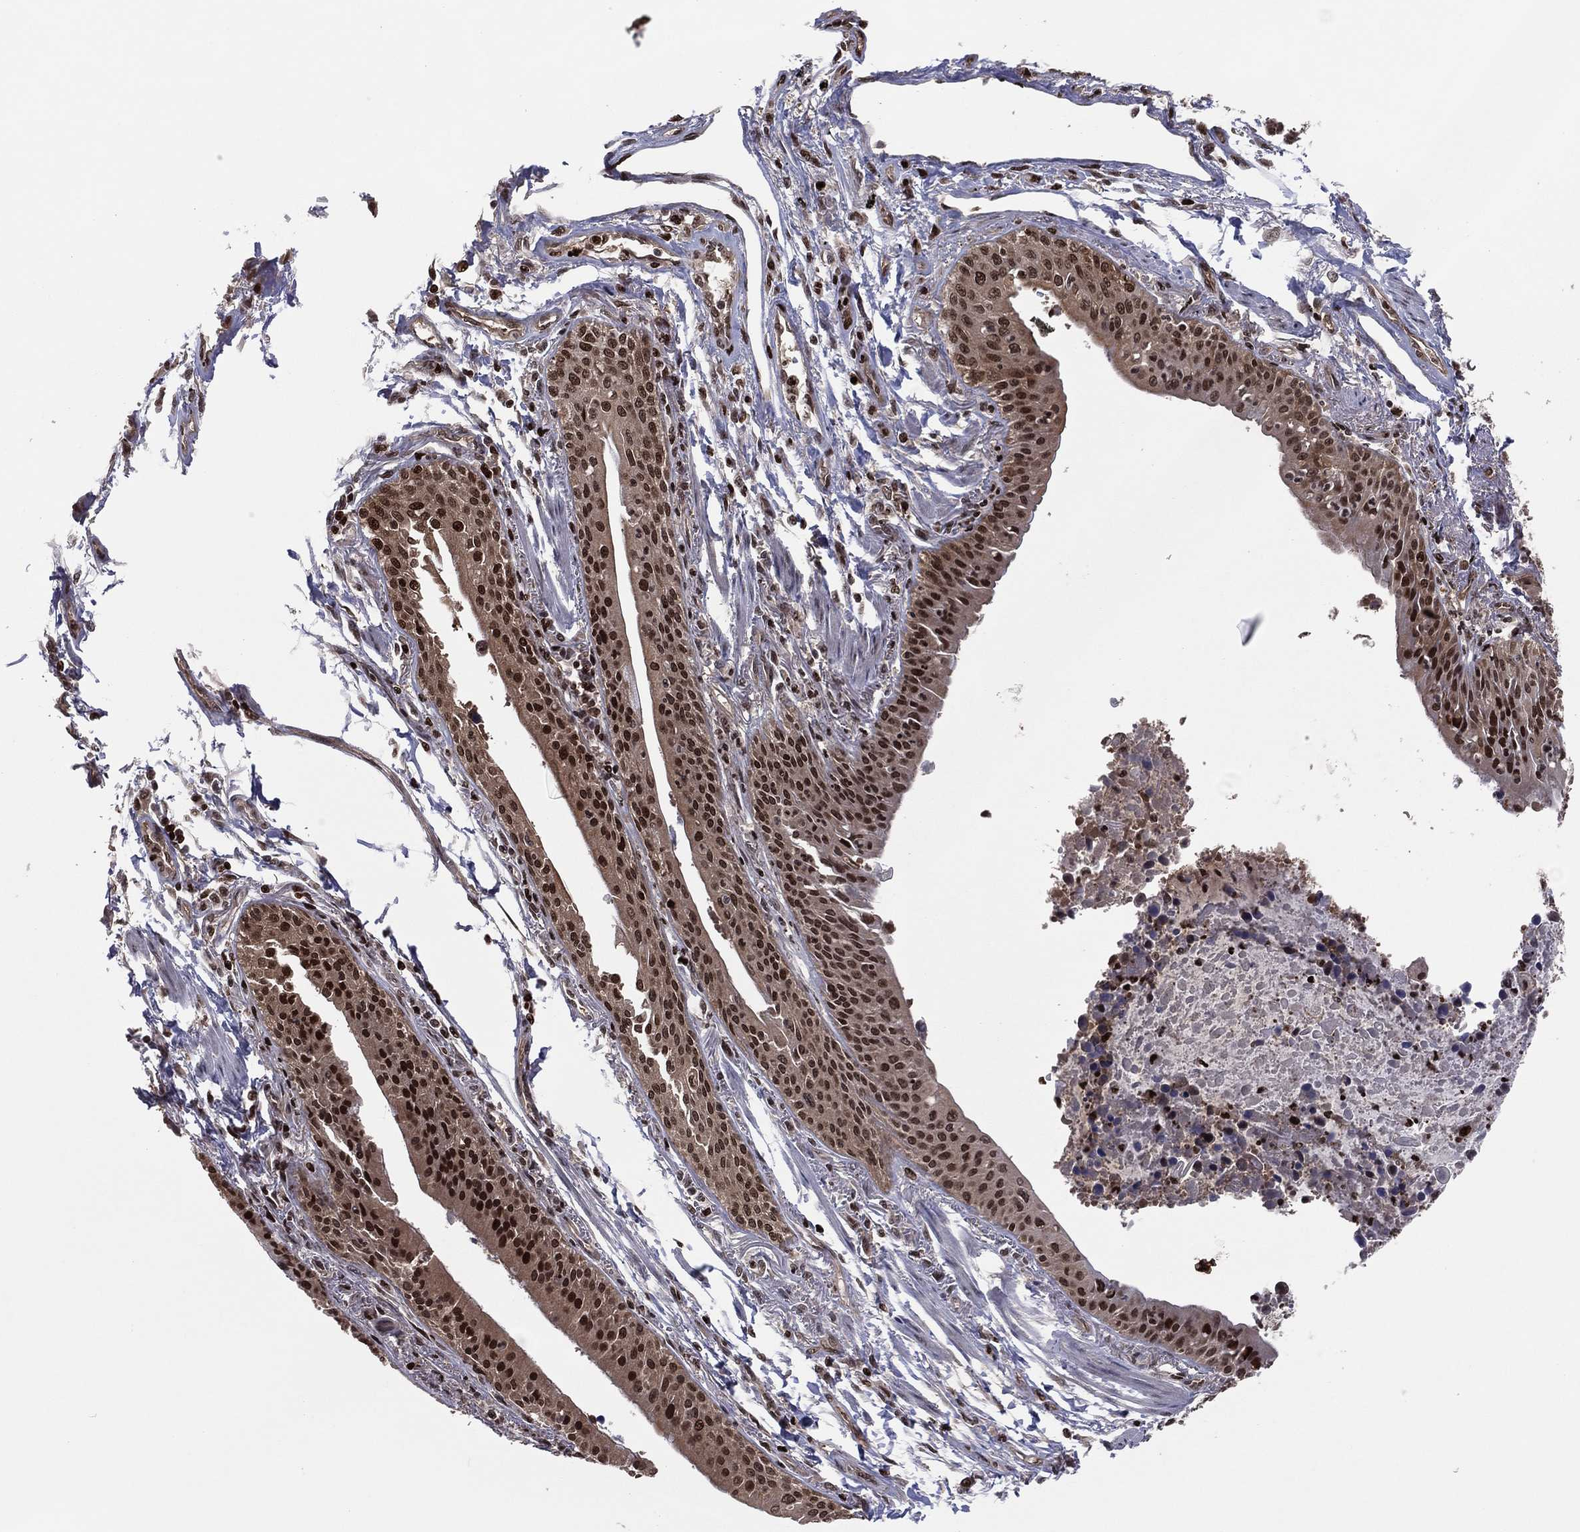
{"staining": {"intensity": "strong", "quantity": "25%-75%", "location": "nuclear"}, "tissue": "lung cancer", "cell_type": "Tumor cells", "image_type": "cancer", "snomed": [{"axis": "morphology", "description": "Squamous cell carcinoma, NOS"}, {"axis": "topography", "description": "Lung"}], "caption": "A brown stain highlights strong nuclear staining of a protein in human squamous cell carcinoma (lung) tumor cells.", "gene": "PSMA1", "patient": {"sex": "male", "age": 73}}